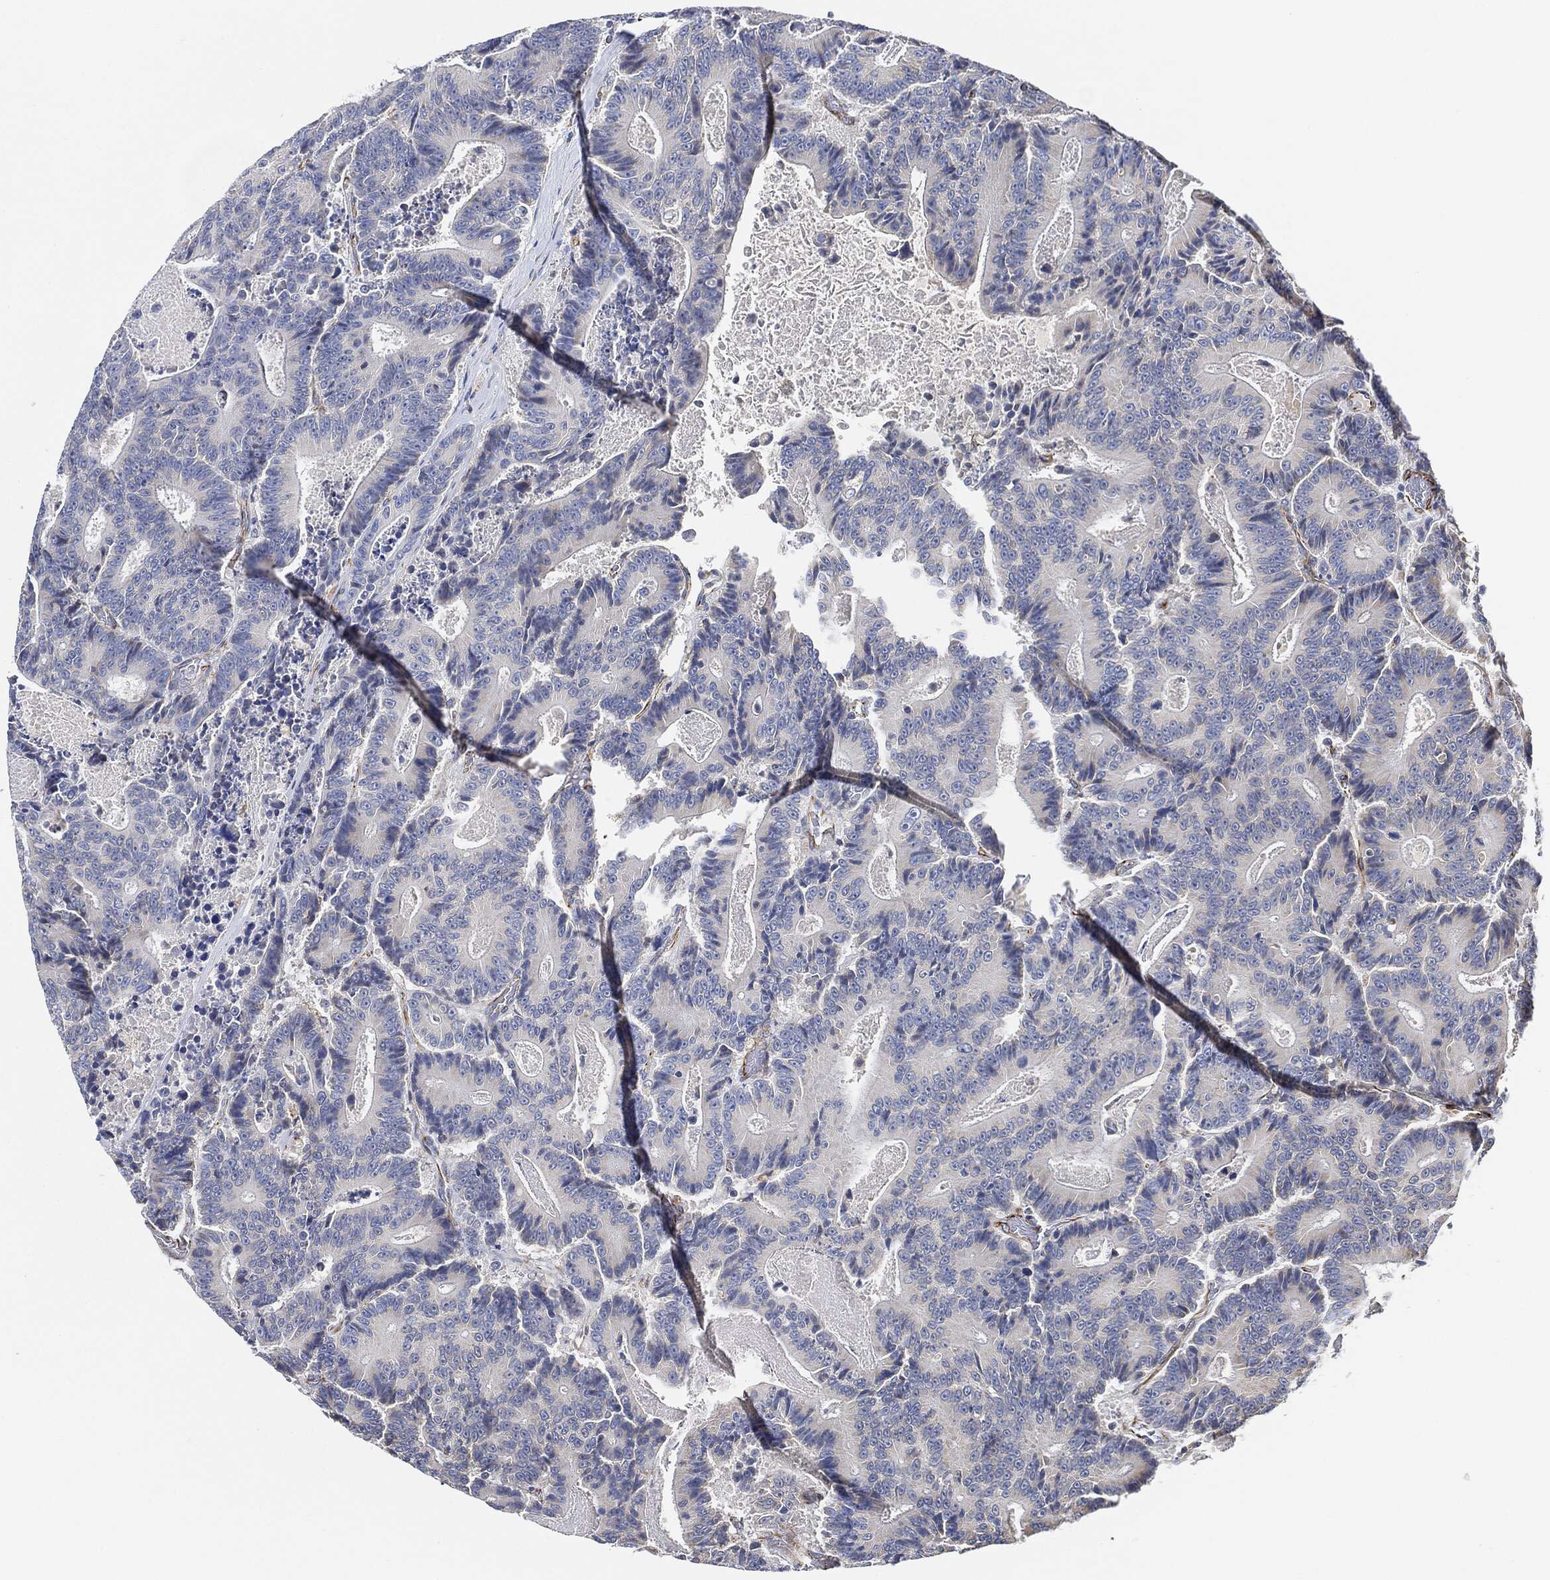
{"staining": {"intensity": "negative", "quantity": "none", "location": "none"}, "tissue": "colorectal cancer", "cell_type": "Tumor cells", "image_type": "cancer", "snomed": [{"axis": "morphology", "description": "Adenocarcinoma, NOS"}, {"axis": "topography", "description": "Colon"}], "caption": "Immunohistochemical staining of colorectal cancer reveals no significant expression in tumor cells.", "gene": "THSD1", "patient": {"sex": "male", "age": 83}}